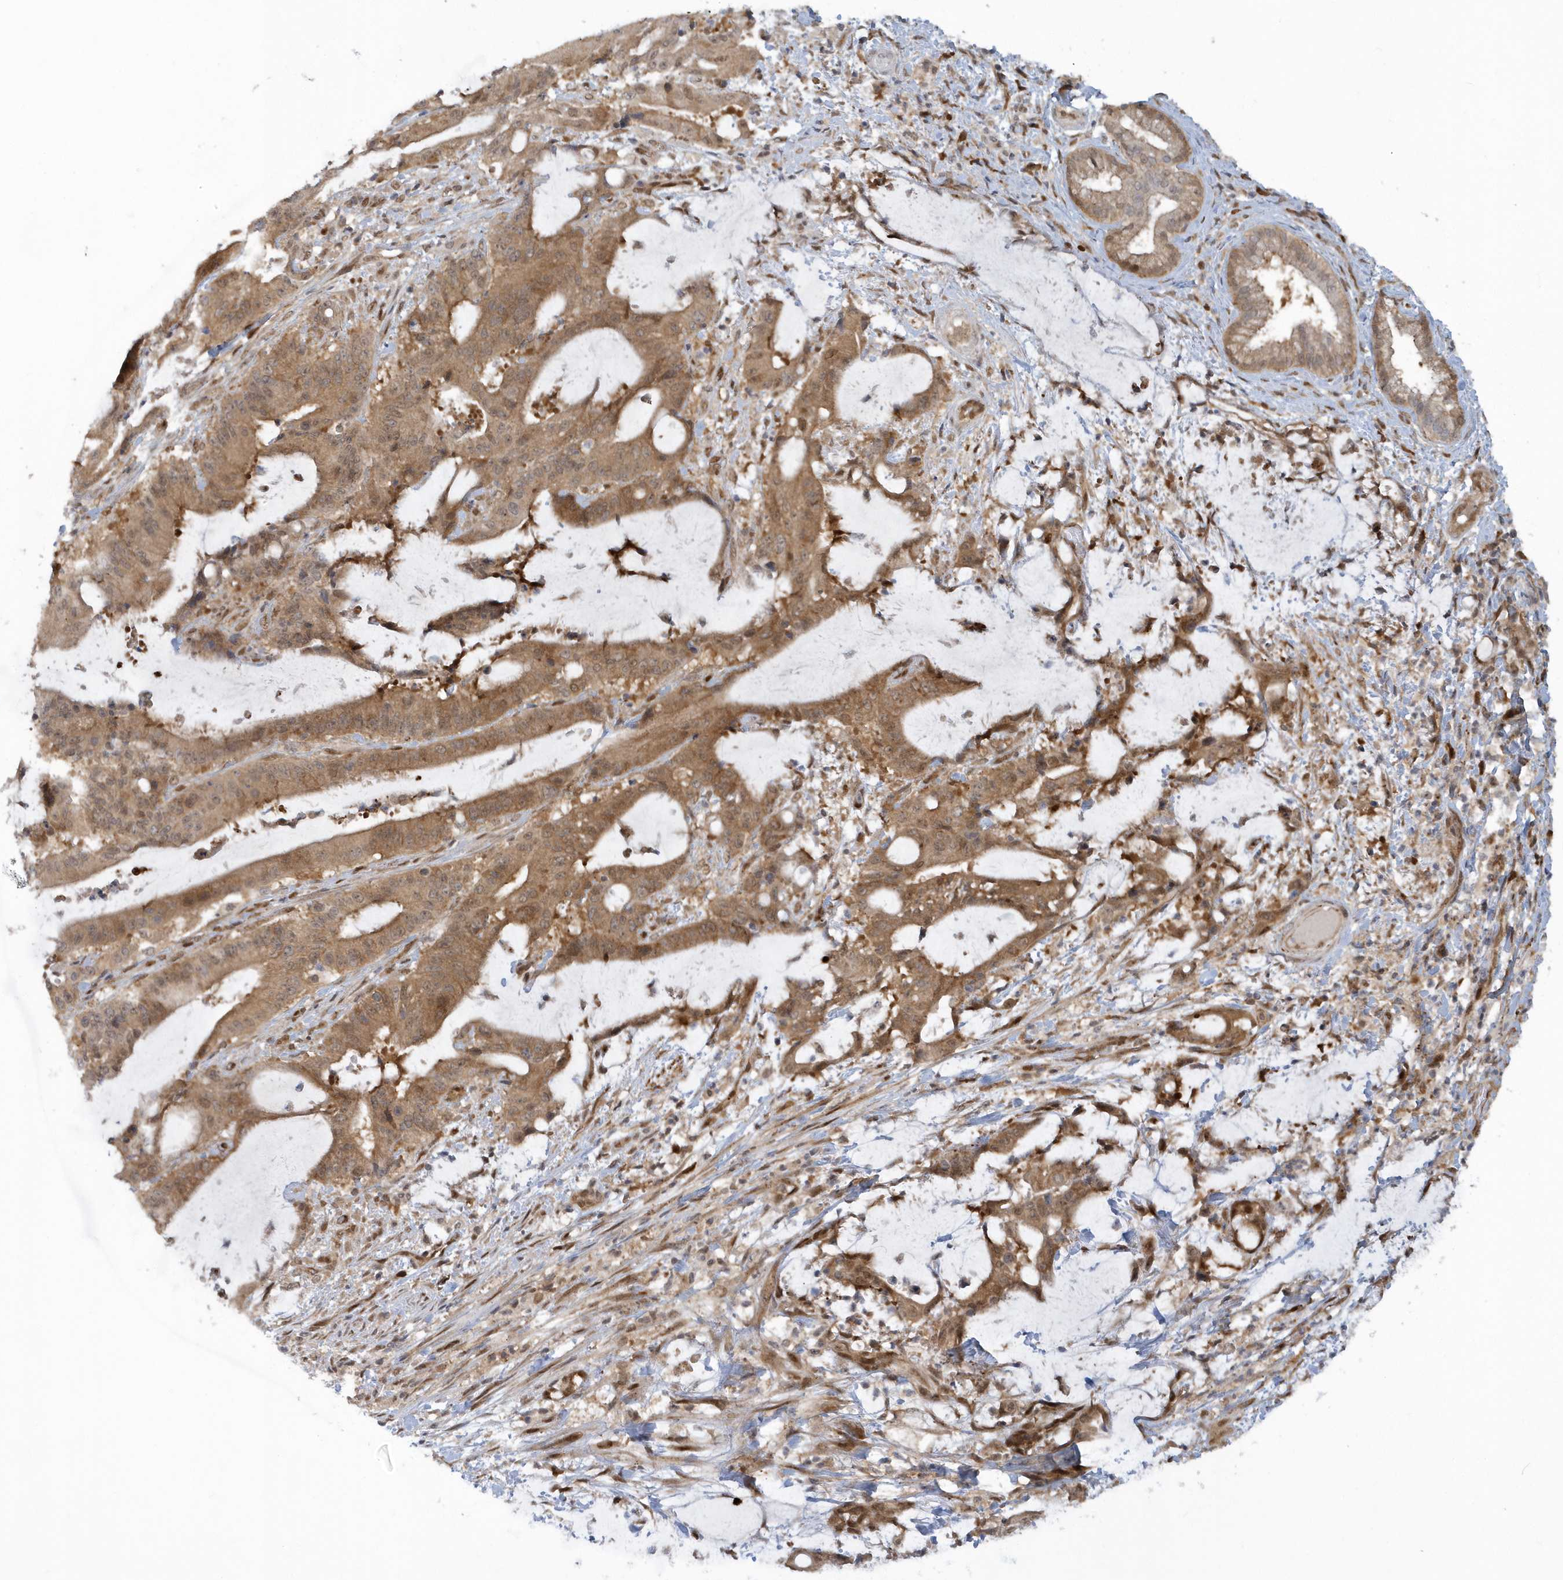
{"staining": {"intensity": "moderate", "quantity": ">75%", "location": "cytoplasmic/membranous"}, "tissue": "liver cancer", "cell_type": "Tumor cells", "image_type": "cancer", "snomed": [{"axis": "morphology", "description": "Normal tissue, NOS"}, {"axis": "morphology", "description": "Cholangiocarcinoma"}, {"axis": "topography", "description": "Liver"}, {"axis": "topography", "description": "Peripheral nerve tissue"}], "caption": "A micrograph of liver cancer (cholangiocarcinoma) stained for a protein displays moderate cytoplasmic/membranous brown staining in tumor cells. (DAB = brown stain, brightfield microscopy at high magnification).", "gene": "ATG4A", "patient": {"sex": "female", "age": 73}}